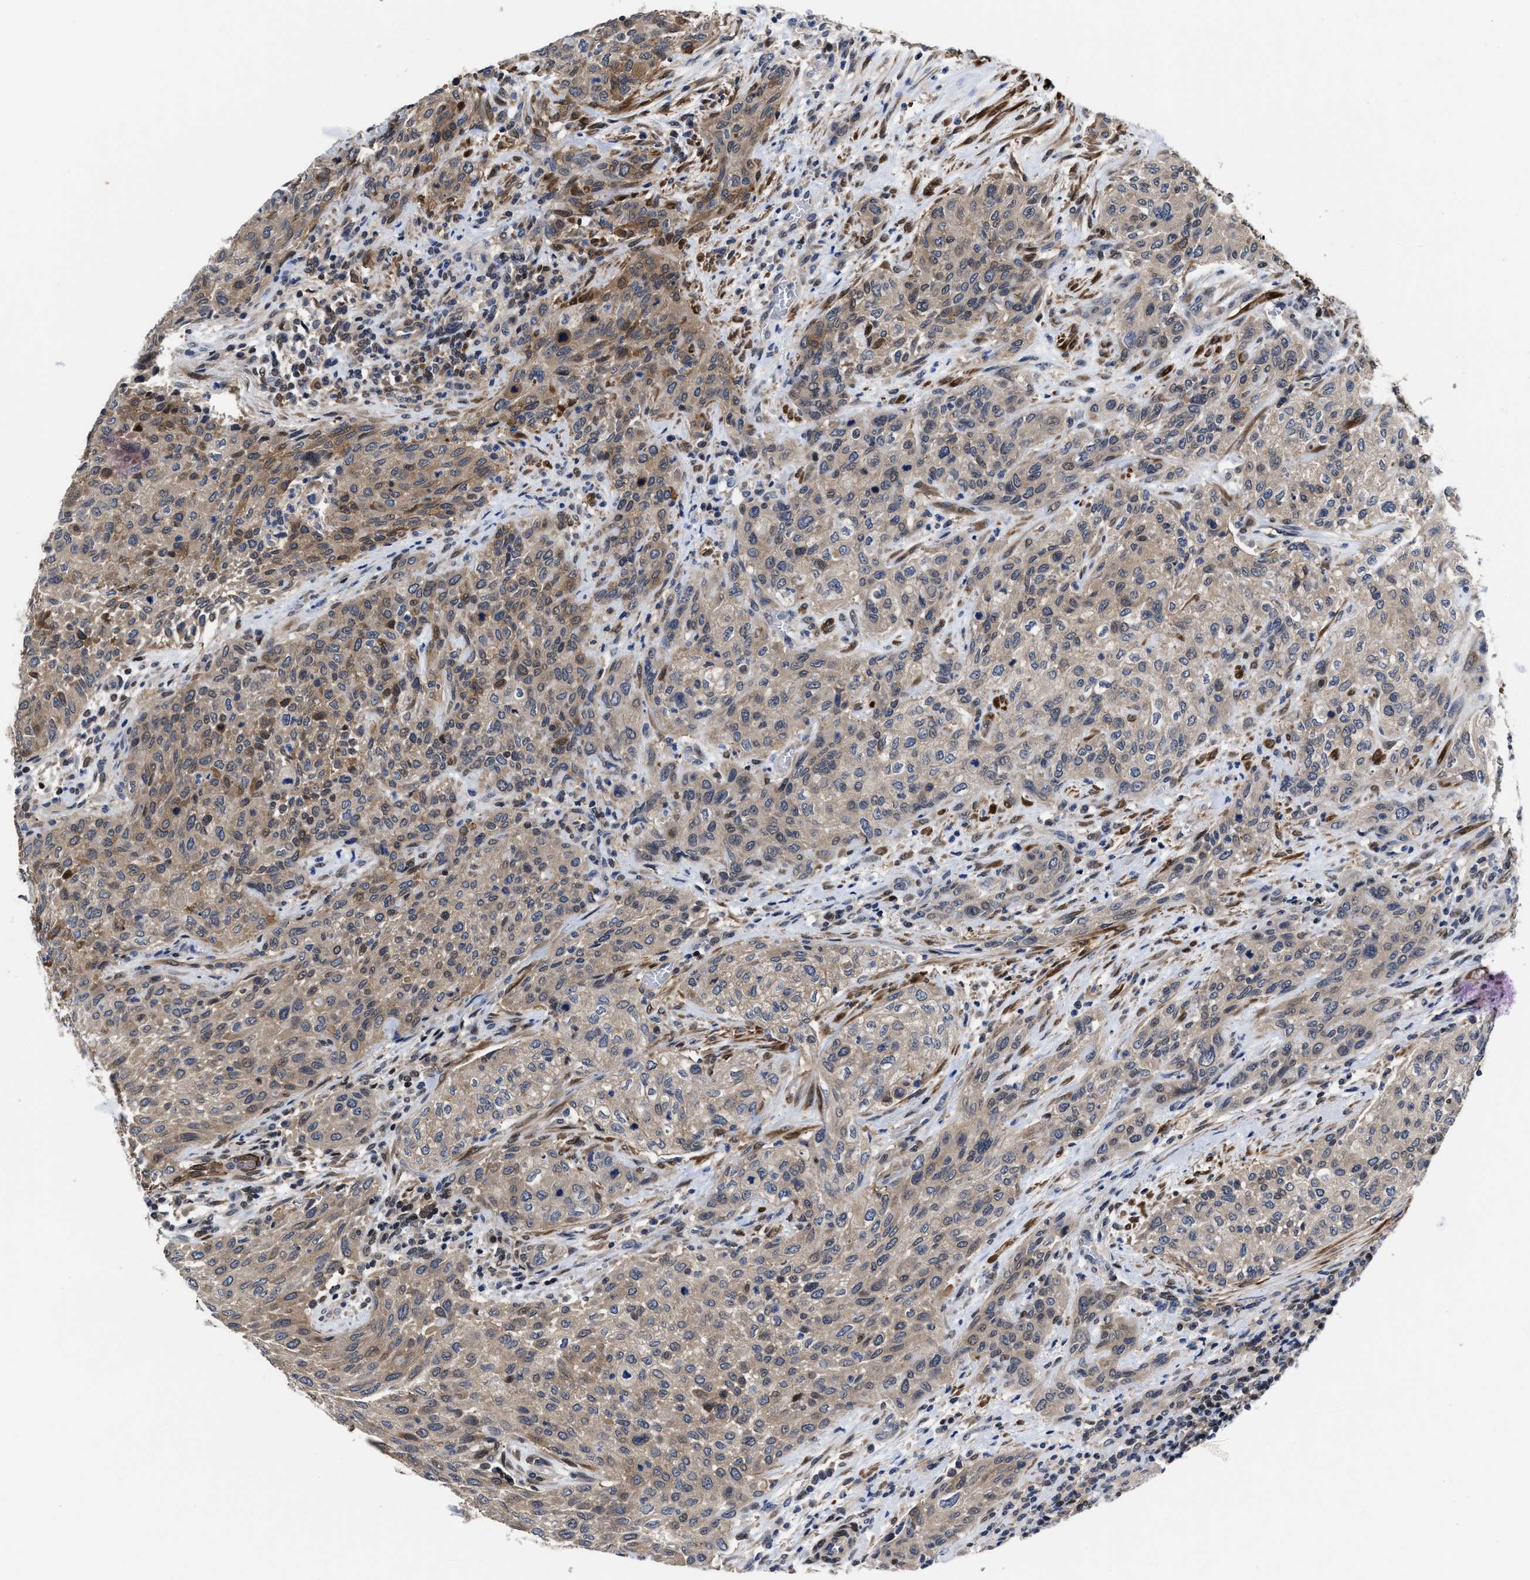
{"staining": {"intensity": "weak", "quantity": ">75%", "location": "cytoplasmic/membranous"}, "tissue": "urothelial cancer", "cell_type": "Tumor cells", "image_type": "cancer", "snomed": [{"axis": "morphology", "description": "Urothelial carcinoma, Low grade"}, {"axis": "morphology", "description": "Urothelial carcinoma, High grade"}, {"axis": "topography", "description": "Urinary bladder"}], "caption": "Approximately >75% of tumor cells in low-grade urothelial carcinoma demonstrate weak cytoplasmic/membranous protein positivity as visualized by brown immunohistochemical staining.", "gene": "KIF12", "patient": {"sex": "male", "age": 35}}